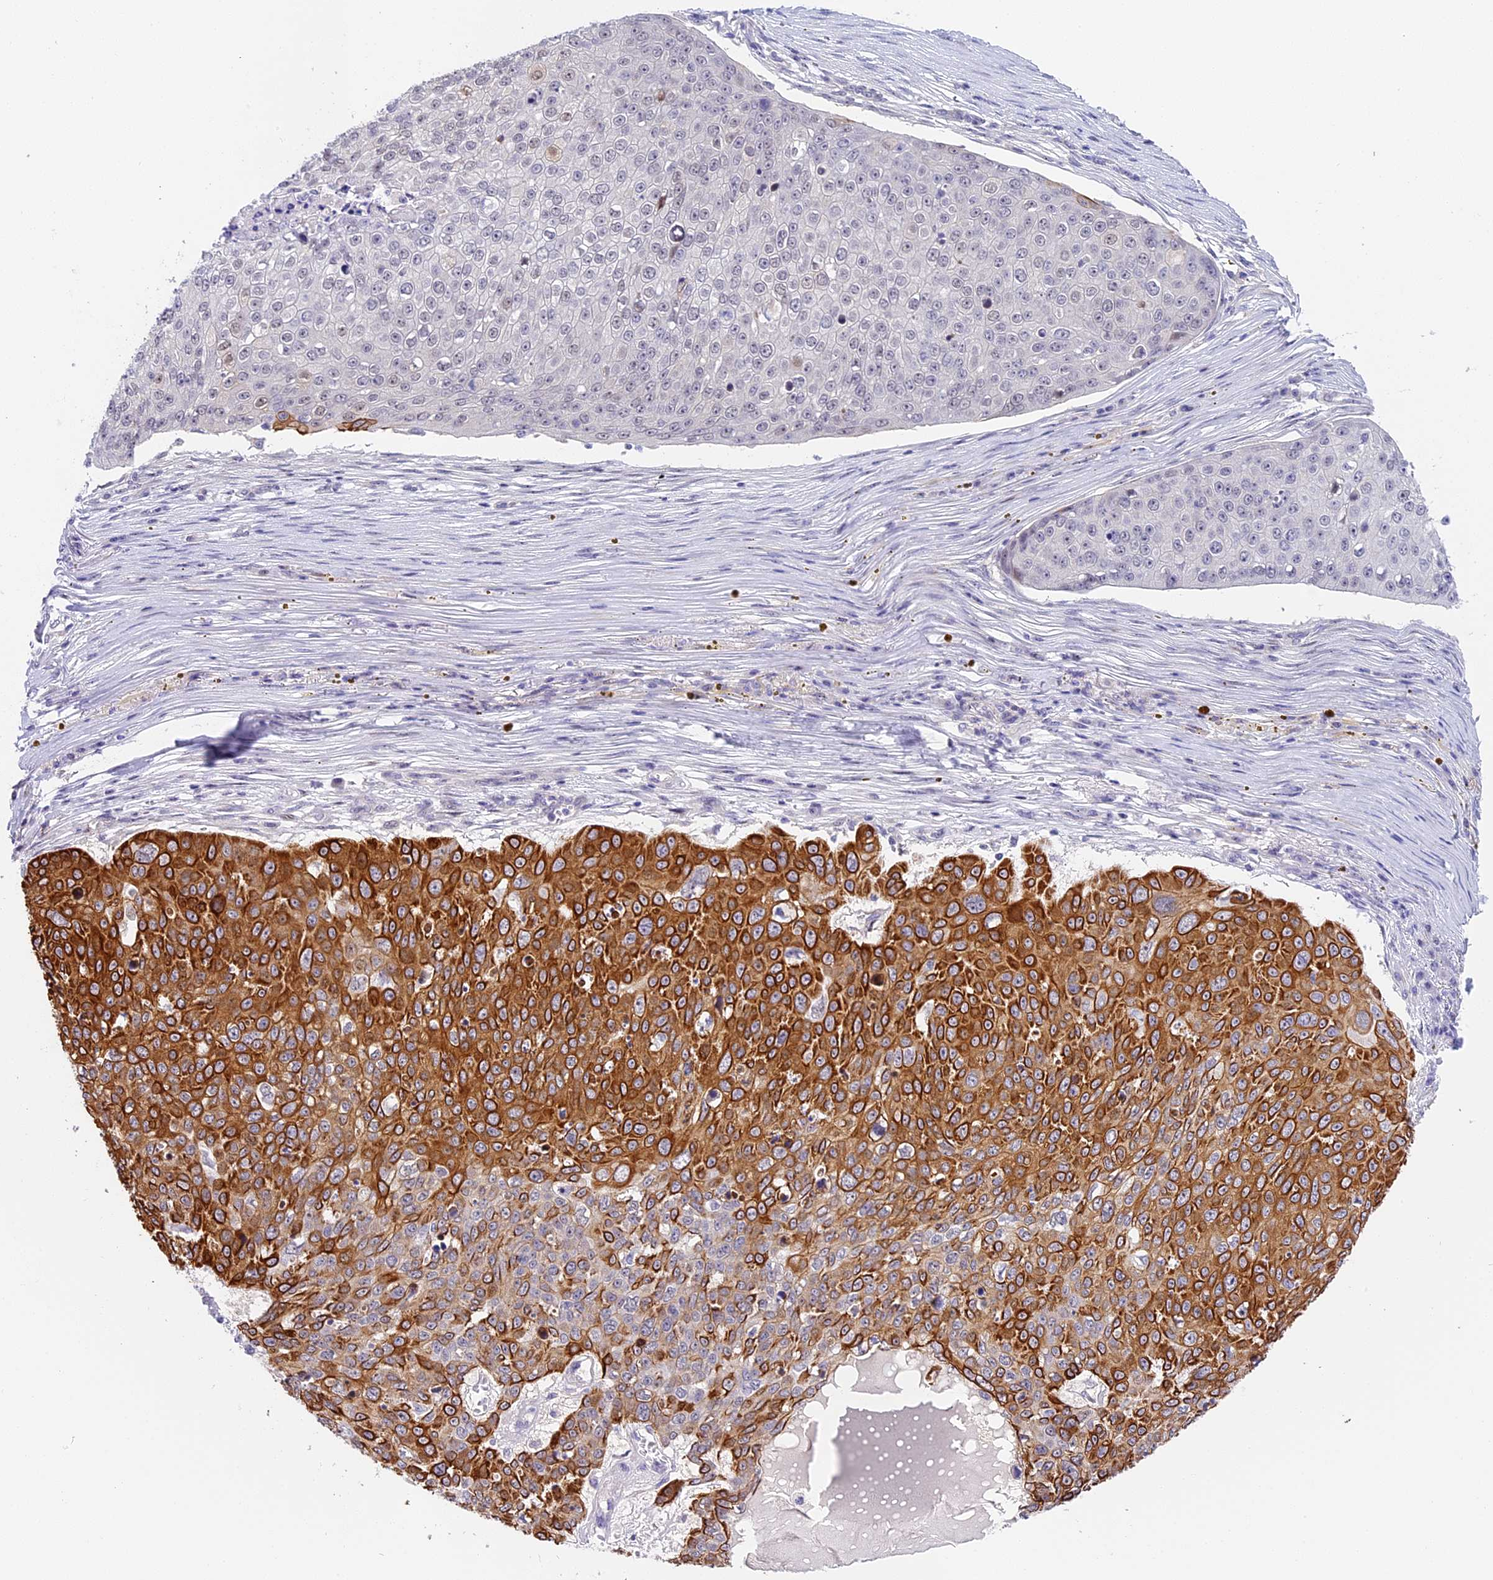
{"staining": {"intensity": "moderate", "quantity": "25%-75%", "location": "cytoplasmic/membranous"}, "tissue": "skin cancer", "cell_type": "Tumor cells", "image_type": "cancer", "snomed": [{"axis": "morphology", "description": "Squamous cell carcinoma, NOS"}, {"axis": "topography", "description": "Skin"}], "caption": "Tumor cells demonstrate medium levels of moderate cytoplasmic/membranous staining in about 25%-75% of cells in human skin squamous cell carcinoma.", "gene": "MIDN", "patient": {"sex": "male", "age": 71}}